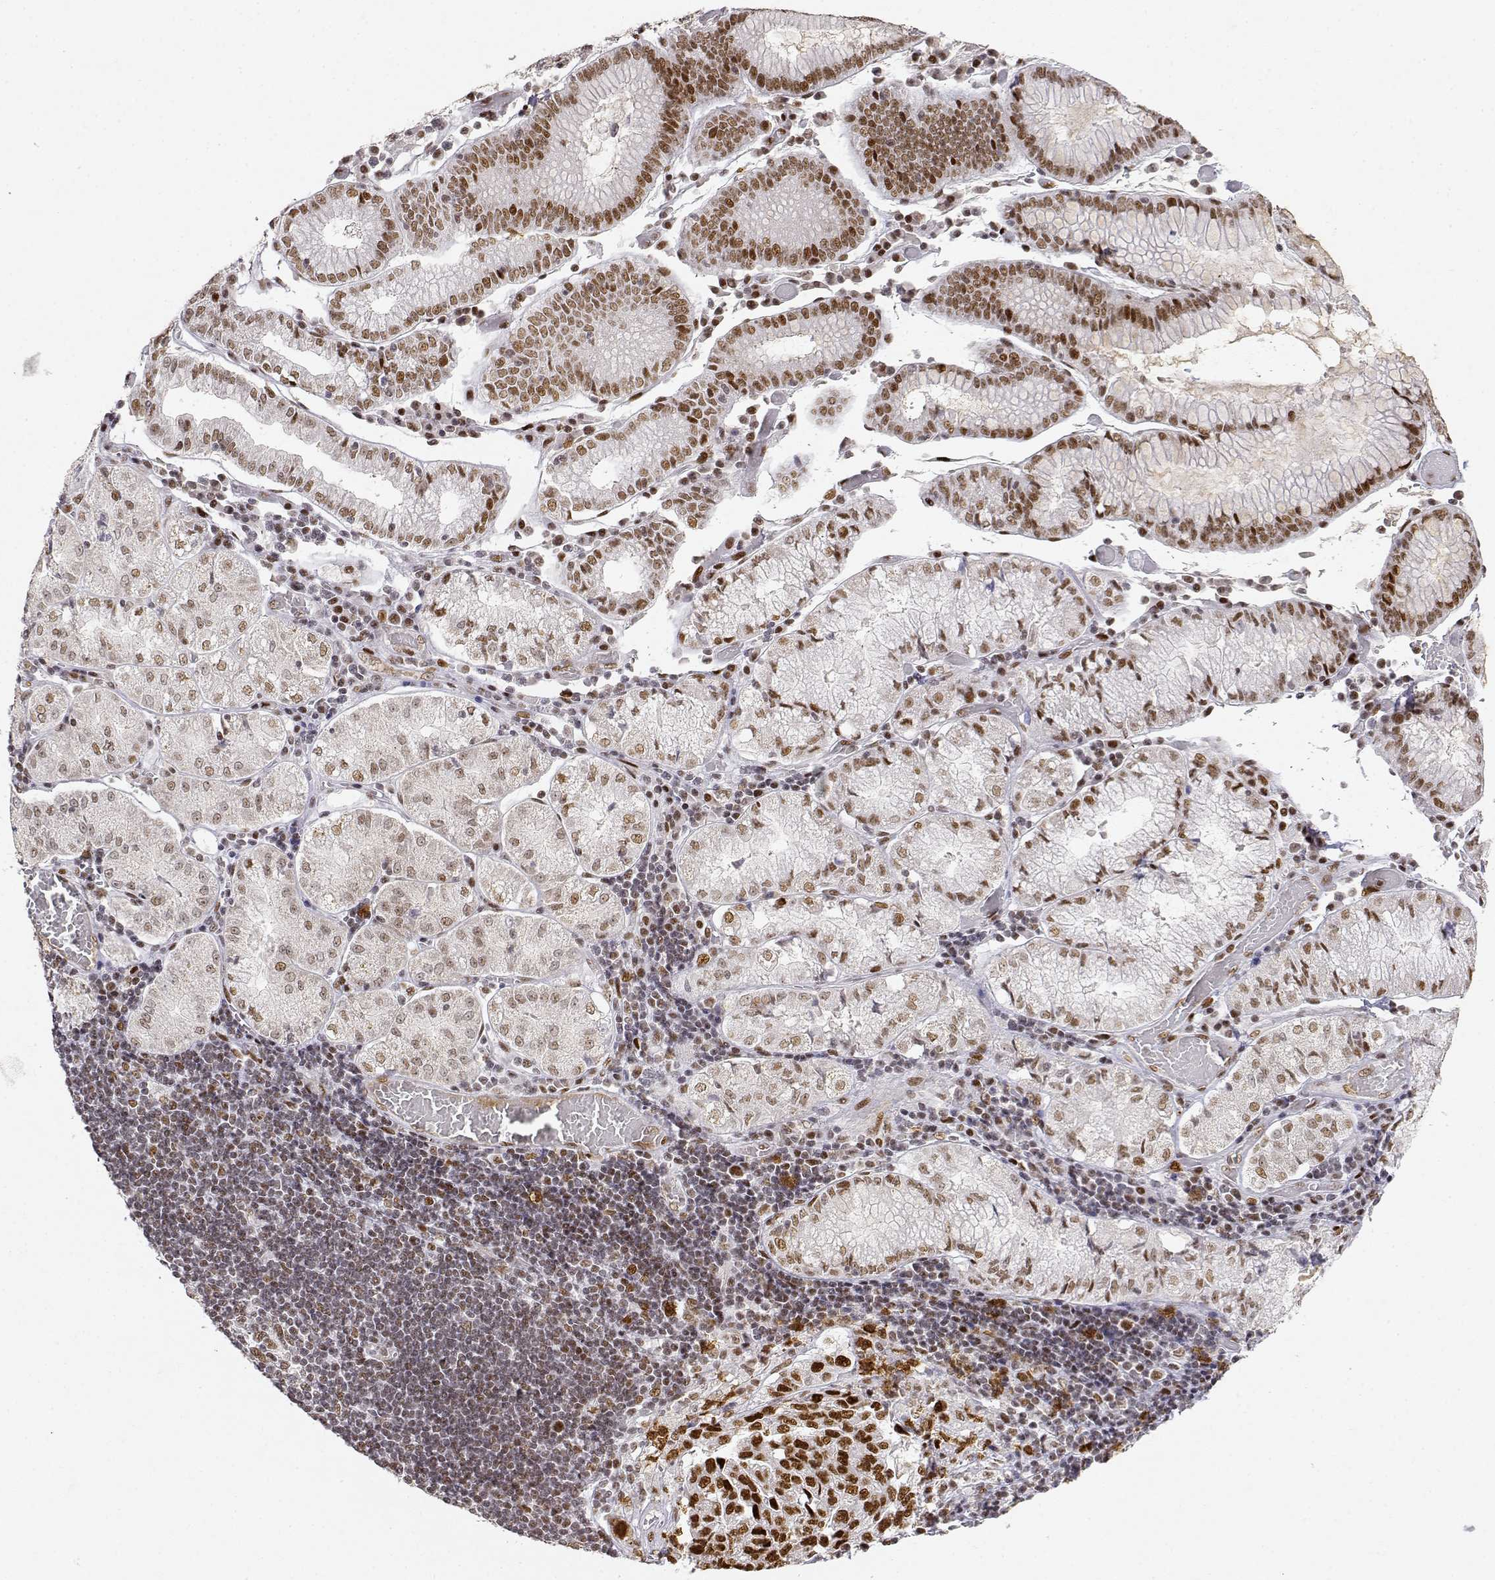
{"staining": {"intensity": "strong", "quantity": "<25%", "location": "nuclear"}, "tissue": "stomach cancer", "cell_type": "Tumor cells", "image_type": "cancer", "snomed": [{"axis": "morphology", "description": "Adenocarcinoma, NOS"}, {"axis": "topography", "description": "Stomach"}], "caption": "There is medium levels of strong nuclear expression in tumor cells of stomach cancer (adenocarcinoma), as demonstrated by immunohistochemical staining (brown color).", "gene": "RSF1", "patient": {"sex": "male", "age": 93}}